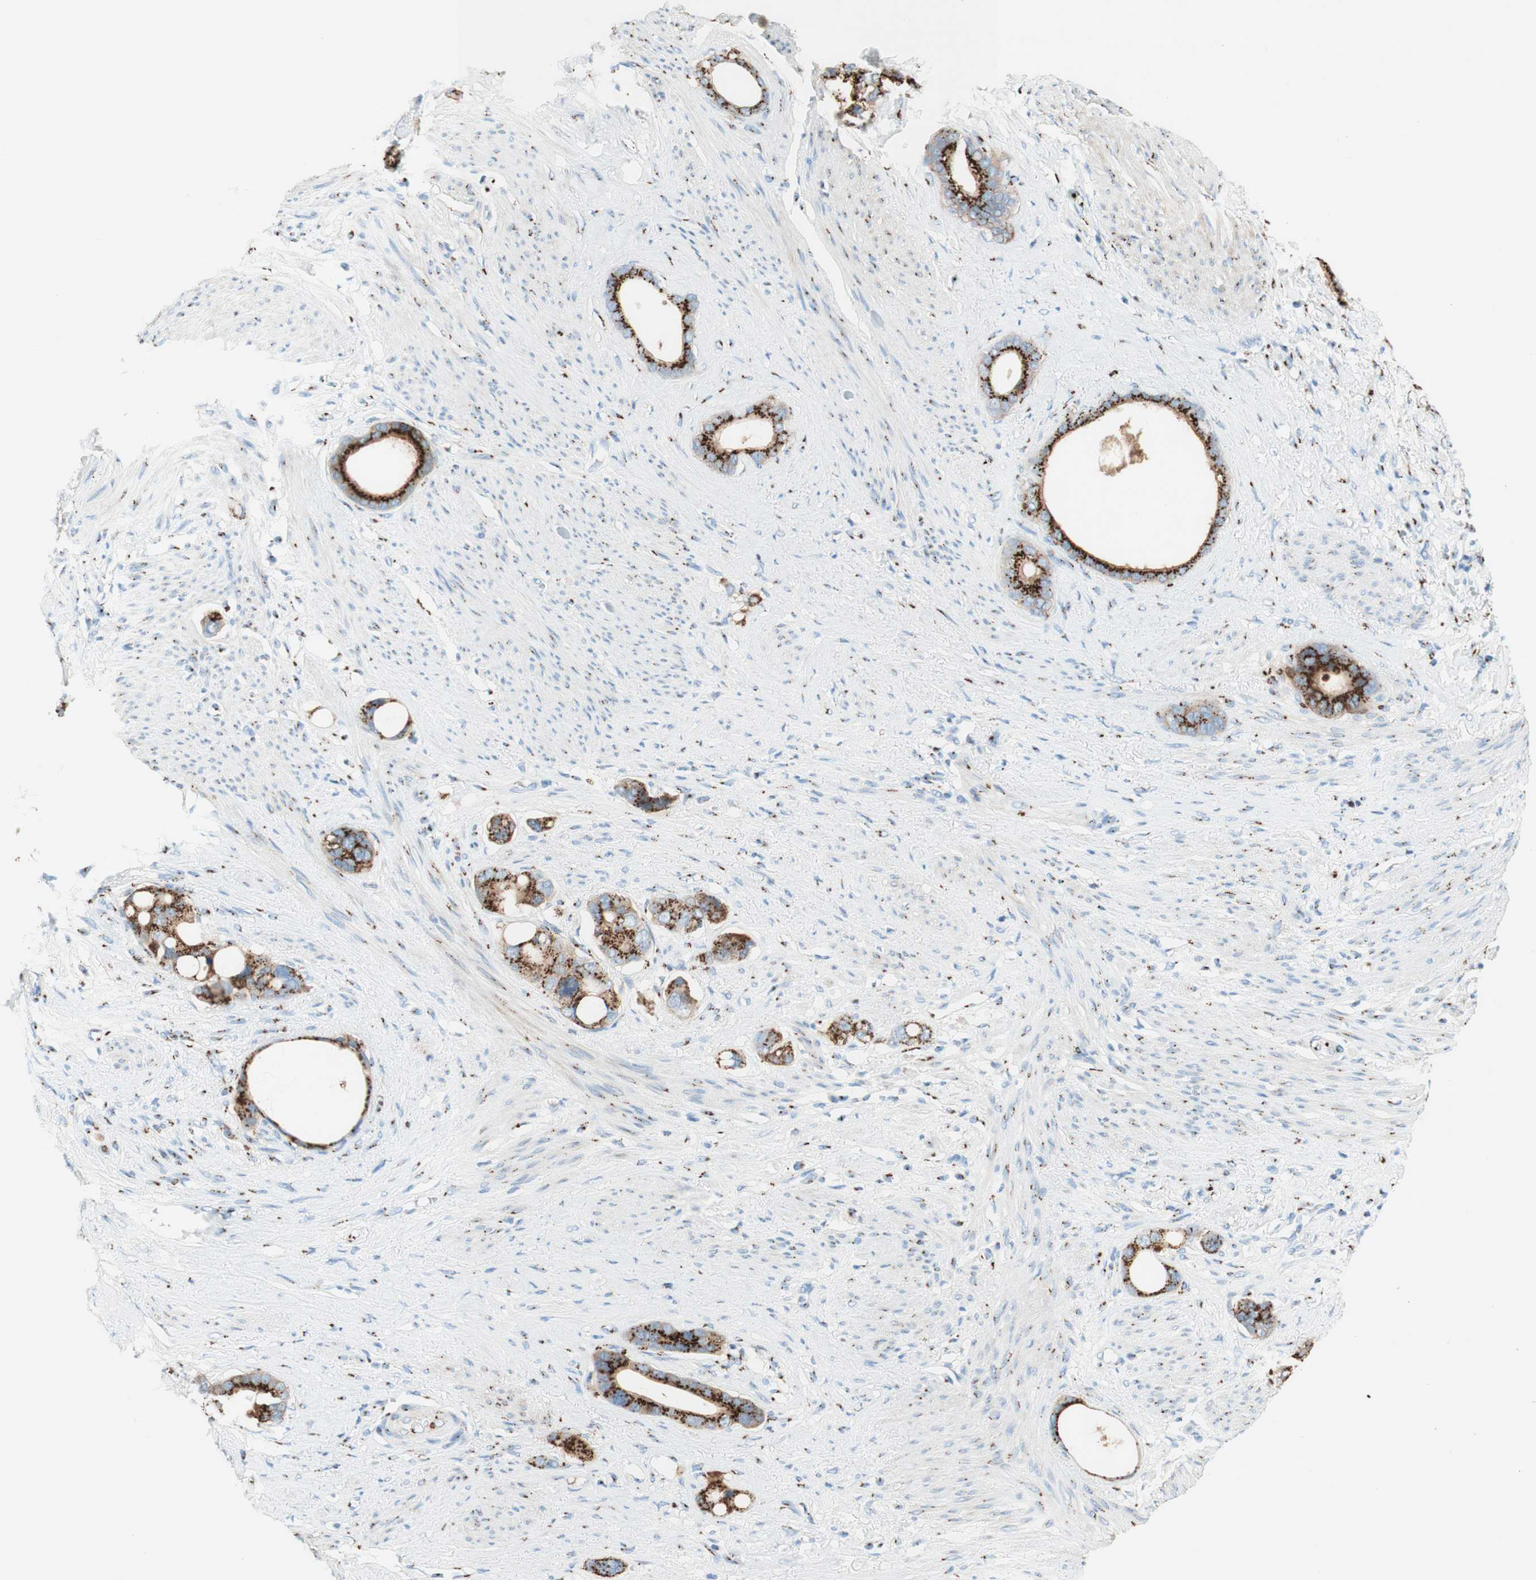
{"staining": {"intensity": "strong", "quantity": ">75%", "location": "cytoplasmic/membranous"}, "tissue": "stomach cancer", "cell_type": "Tumor cells", "image_type": "cancer", "snomed": [{"axis": "morphology", "description": "Adenocarcinoma, NOS"}, {"axis": "topography", "description": "Stomach"}], "caption": "Protein expression analysis of human stomach cancer (adenocarcinoma) reveals strong cytoplasmic/membranous staining in approximately >75% of tumor cells.", "gene": "GOLGB1", "patient": {"sex": "female", "age": 75}}